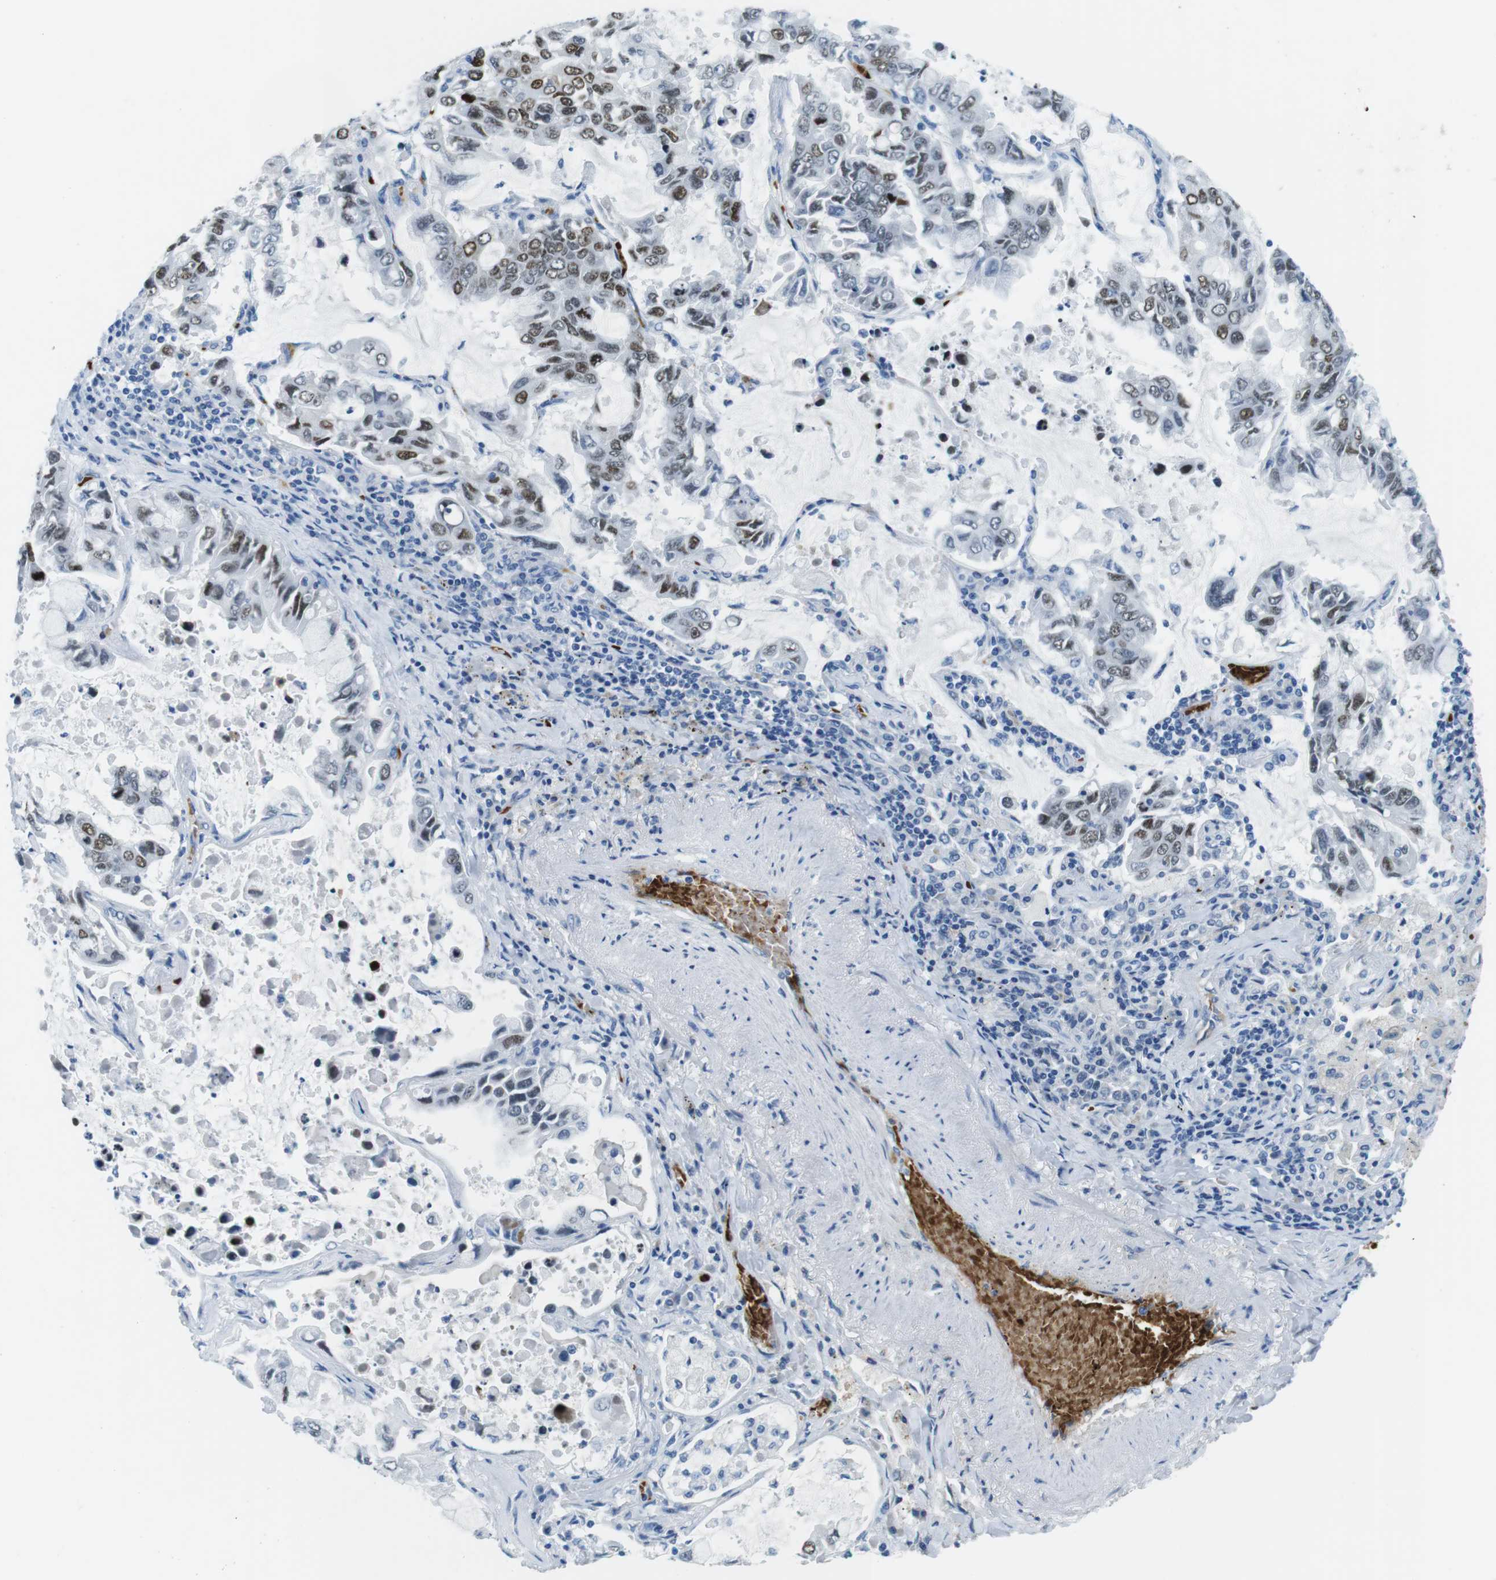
{"staining": {"intensity": "moderate", "quantity": "25%-75%", "location": "nuclear"}, "tissue": "lung cancer", "cell_type": "Tumor cells", "image_type": "cancer", "snomed": [{"axis": "morphology", "description": "Adenocarcinoma, NOS"}, {"axis": "topography", "description": "Lung"}], "caption": "Immunohistochemistry histopathology image of neoplastic tissue: lung adenocarcinoma stained using immunohistochemistry reveals medium levels of moderate protein expression localized specifically in the nuclear of tumor cells, appearing as a nuclear brown color.", "gene": "TFAP2C", "patient": {"sex": "male", "age": 64}}